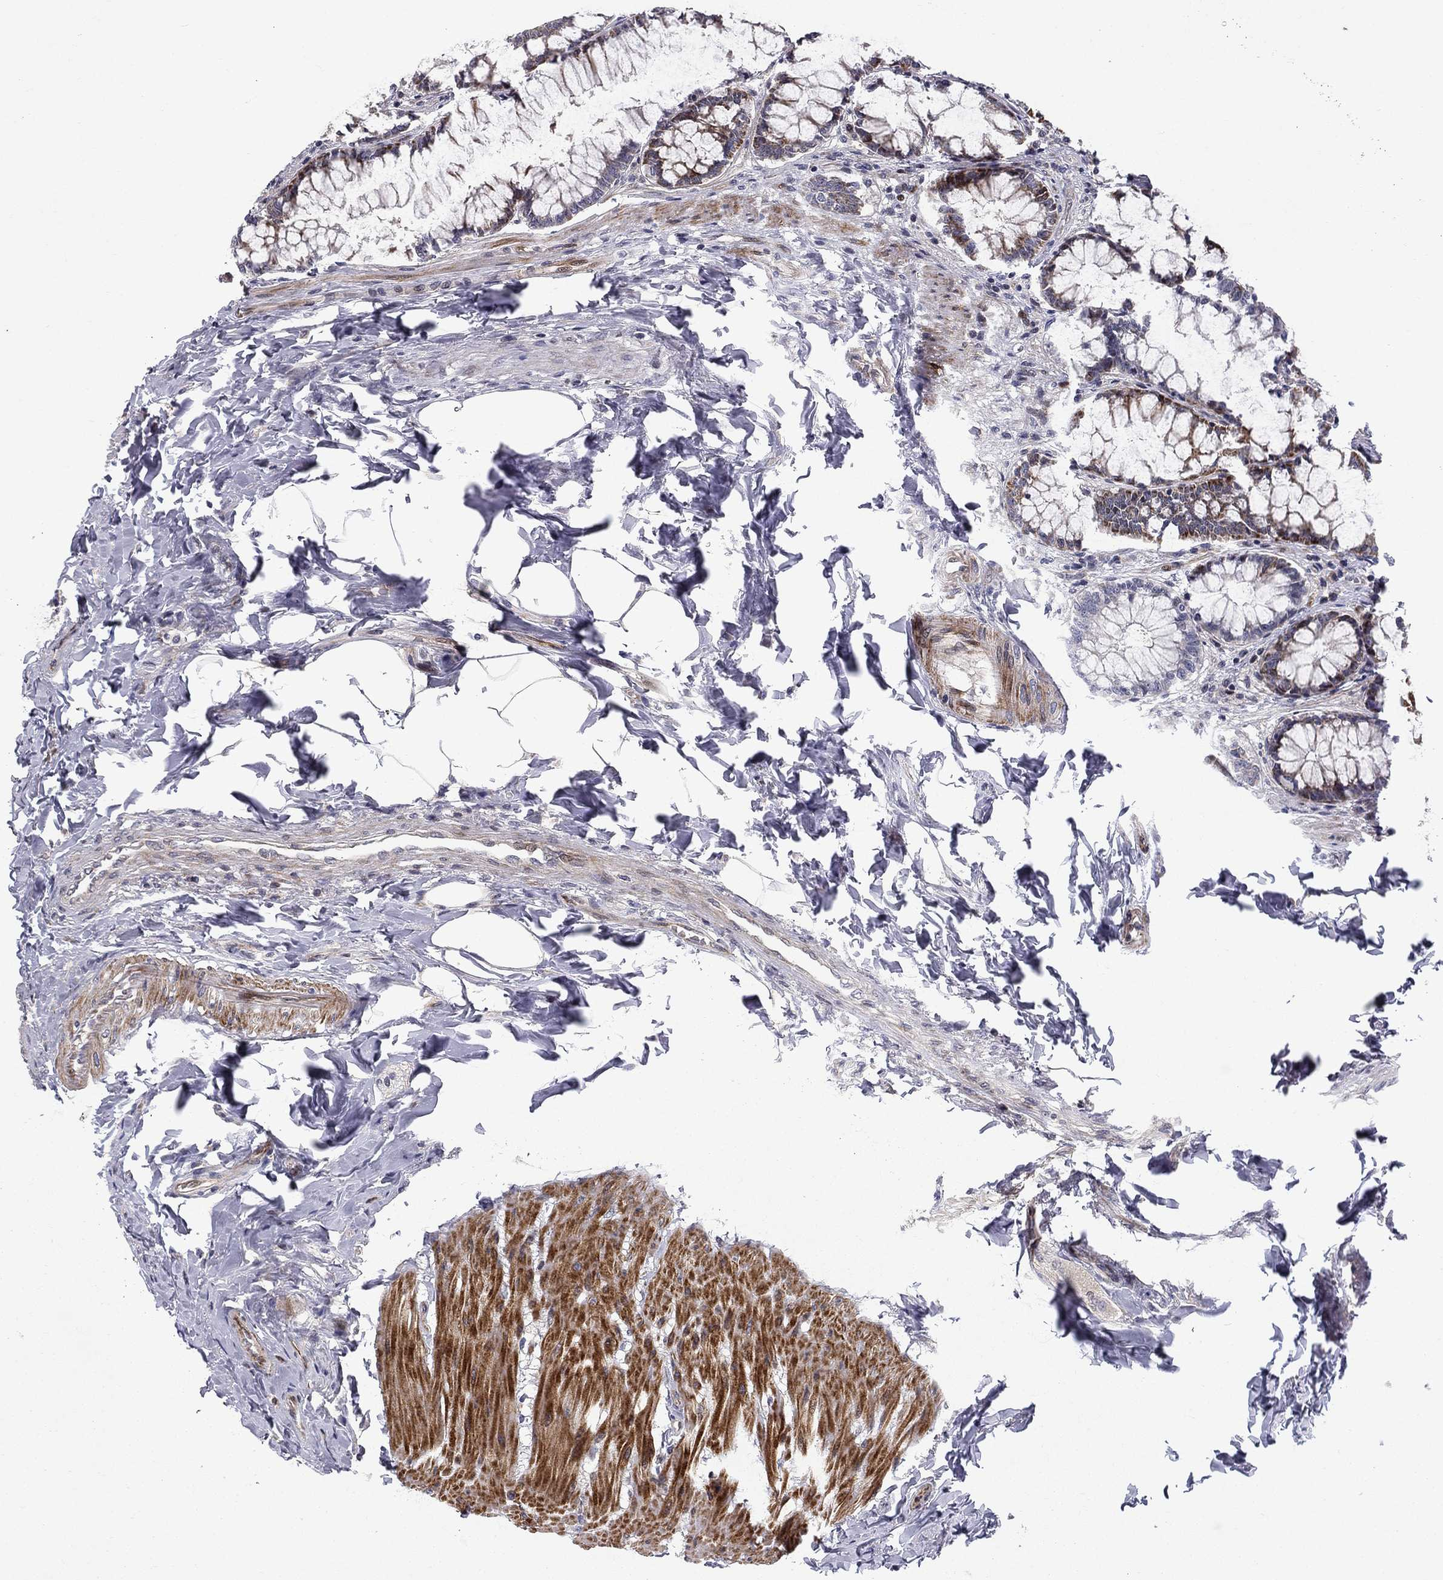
{"staining": {"intensity": "weak", "quantity": "25%-75%", "location": "cytoplasmic/membranous"}, "tissue": "colon", "cell_type": "Endothelial cells", "image_type": "normal", "snomed": [{"axis": "morphology", "description": "Normal tissue, NOS"}, {"axis": "topography", "description": "Colon"}], "caption": "Brown immunohistochemical staining in unremarkable human colon reveals weak cytoplasmic/membranous positivity in about 25%-75% of endothelial cells.", "gene": "MIOS", "patient": {"sex": "female", "age": 65}}